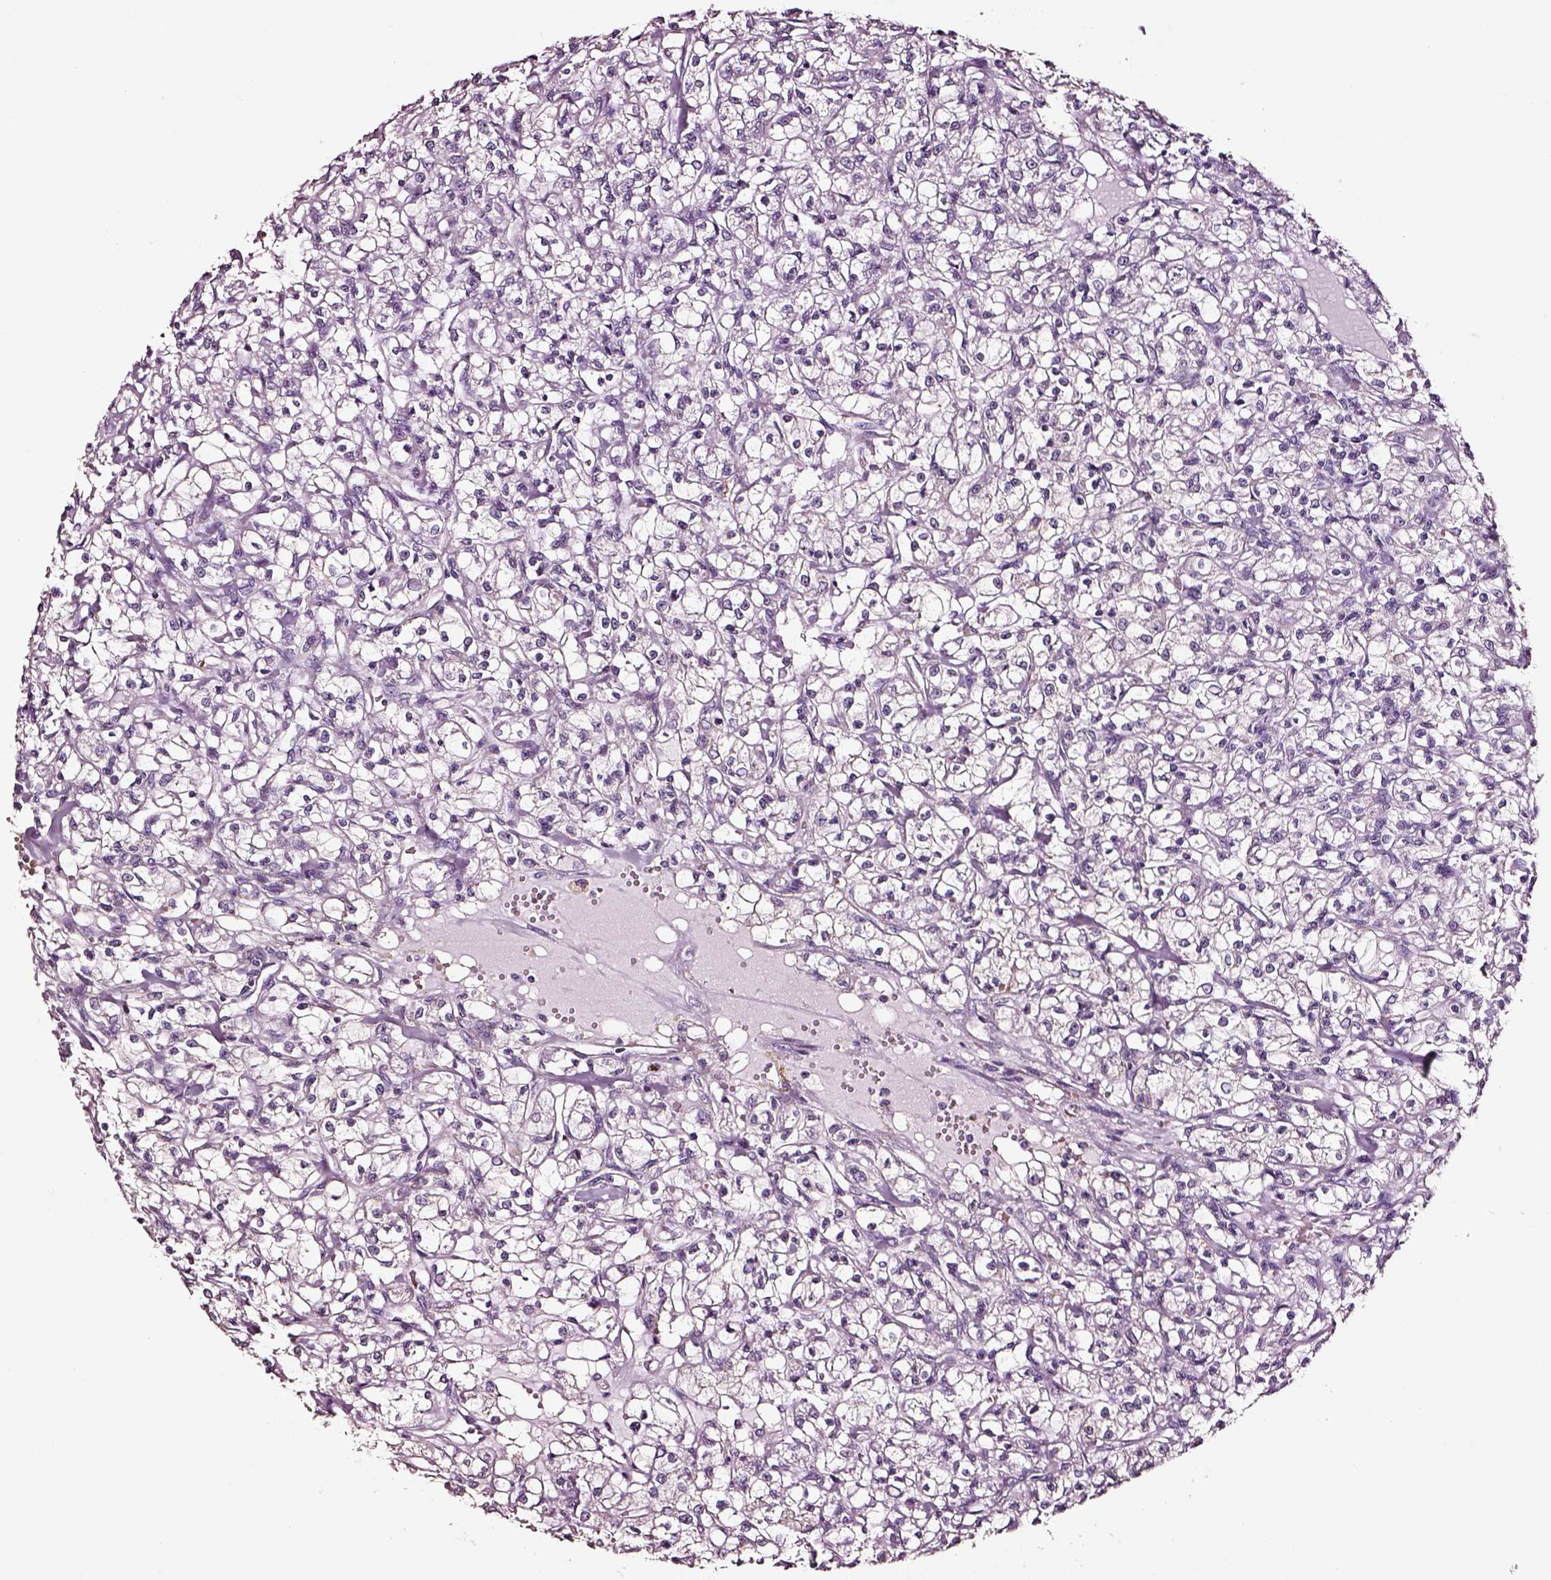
{"staining": {"intensity": "negative", "quantity": "none", "location": "none"}, "tissue": "renal cancer", "cell_type": "Tumor cells", "image_type": "cancer", "snomed": [{"axis": "morphology", "description": "Adenocarcinoma, NOS"}, {"axis": "topography", "description": "Kidney"}], "caption": "A photomicrograph of human renal cancer (adenocarcinoma) is negative for staining in tumor cells.", "gene": "AADAT", "patient": {"sex": "female", "age": 59}}